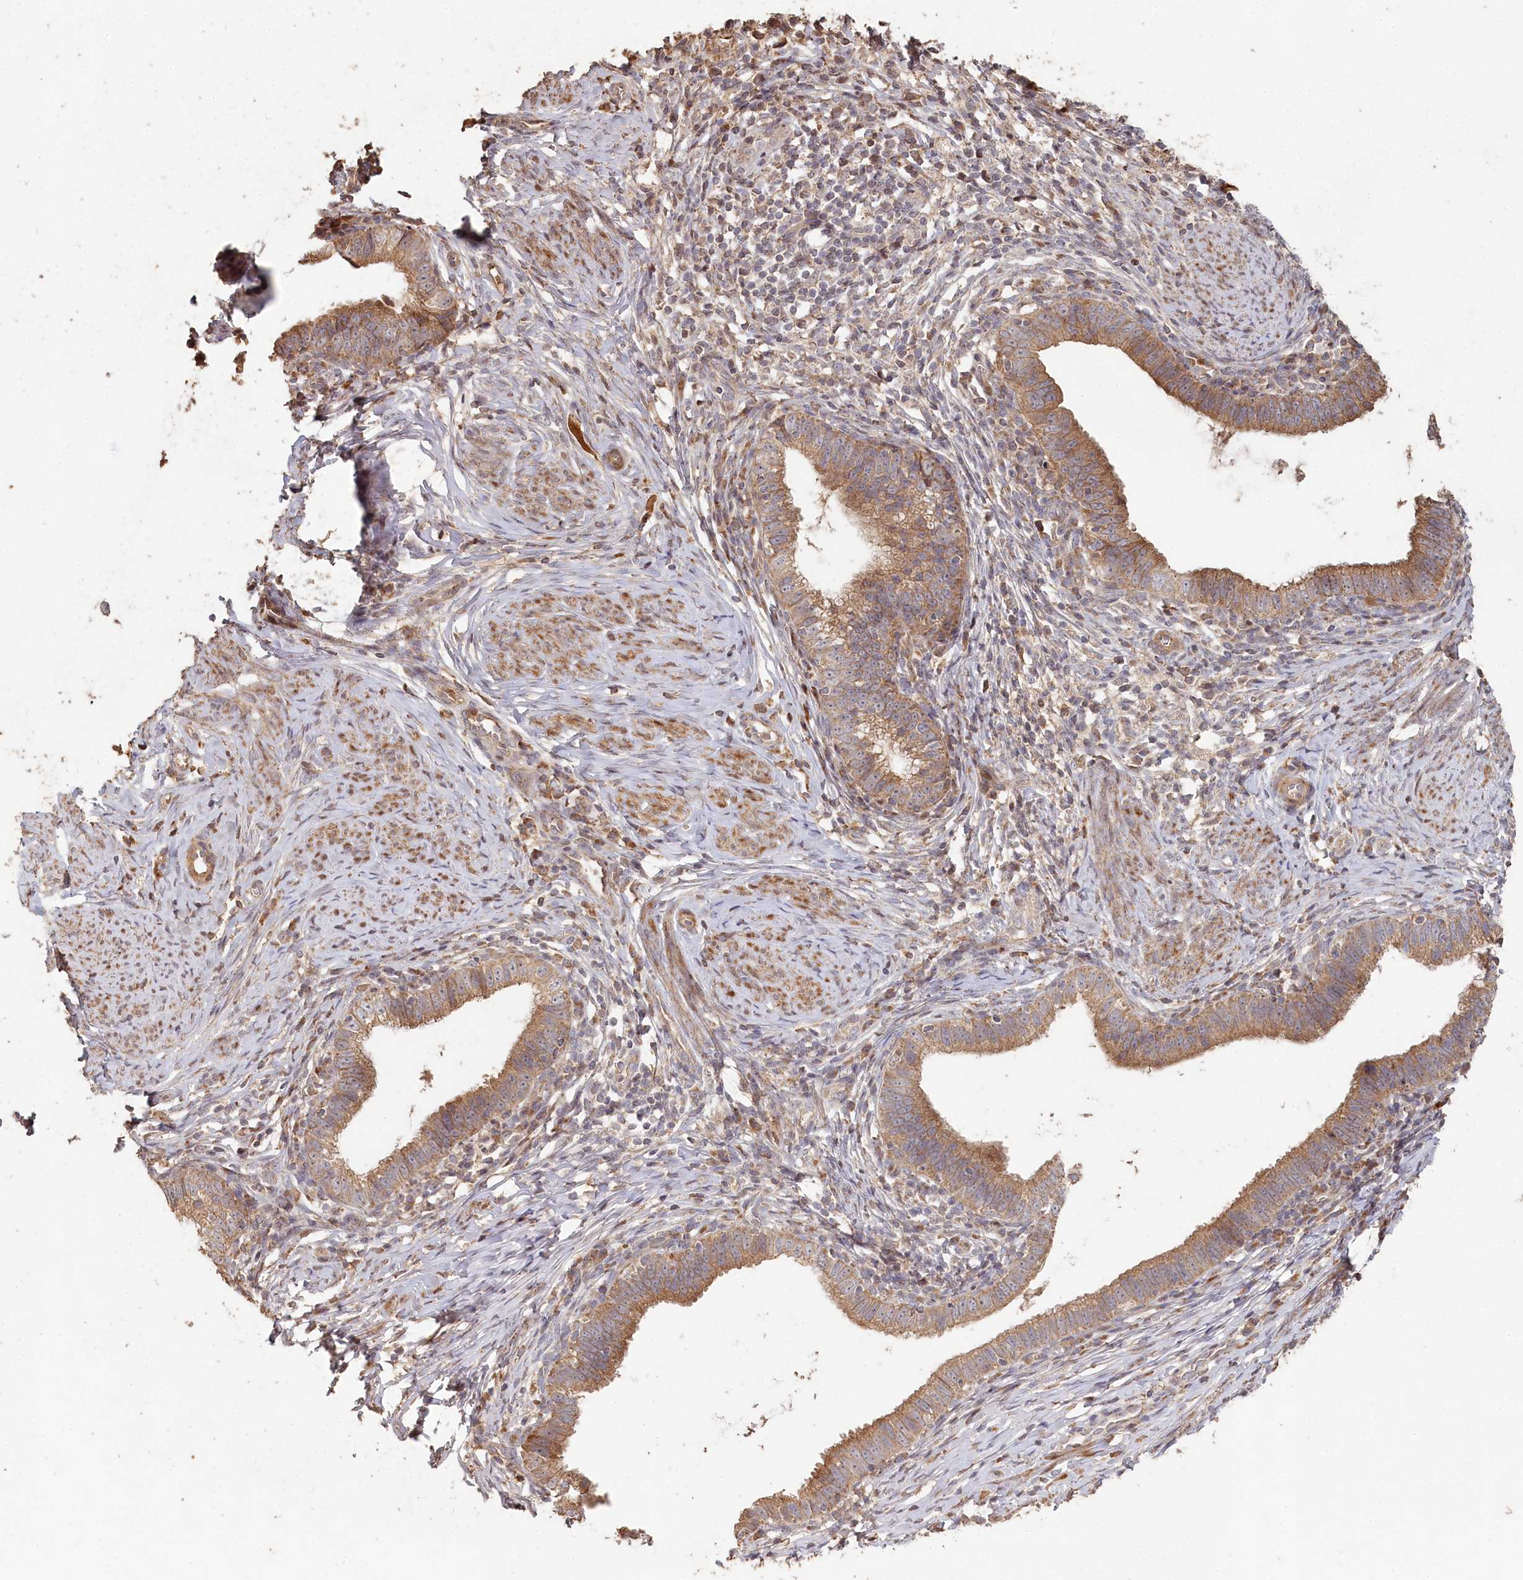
{"staining": {"intensity": "moderate", "quantity": ">75%", "location": "cytoplasmic/membranous"}, "tissue": "cervical cancer", "cell_type": "Tumor cells", "image_type": "cancer", "snomed": [{"axis": "morphology", "description": "Adenocarcinoma, NOS"}, {"axis": "topography", "description": "Cervix"}], "caption": "Tumor cells demonstrate medium levels of moderate cytoplasmic/membranous staining in approximately >75% of cells in human cervical adenocarcinoma.", "gene": "HAL", "patient": {"sex": "female", "age": 36}}